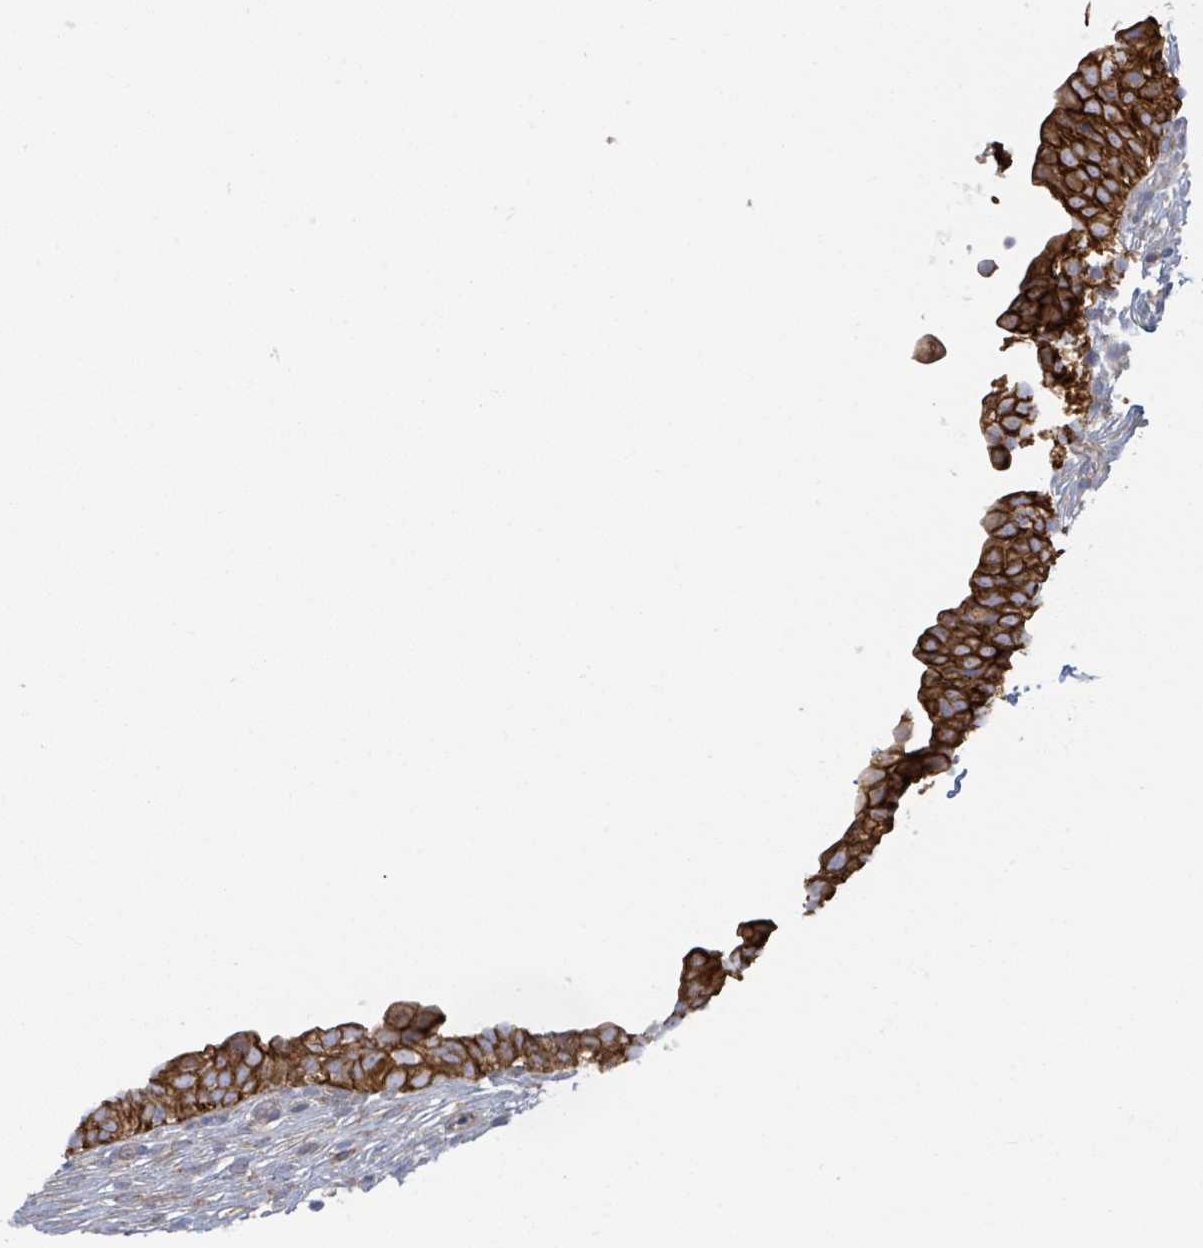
{"staining": {"intensity": "strong", "quantity": "25%-75%", "location": "cytoplasmic/membranous"}, "tissue": "urinary bladder", "cell_type": "Urothelial cells", "image_type": "normal", "snomed": [{"axis": "morphology", "description": "Normal tissue, NOS"}, {"axis": "topography", "description": "Urinary bladder"}, {"axis": "topography", "description": "Peripheral nerve tissue"}], "caption": "A histopathology image showing strong cytoplasmic/membranous positivity in approximately 25%-75% of urothelial cells in benign urinary bladder, as visualized by brown immunohistochemical staining.", "gene": "COL13A1", "patient": {"sex": "male", "age": 55}}